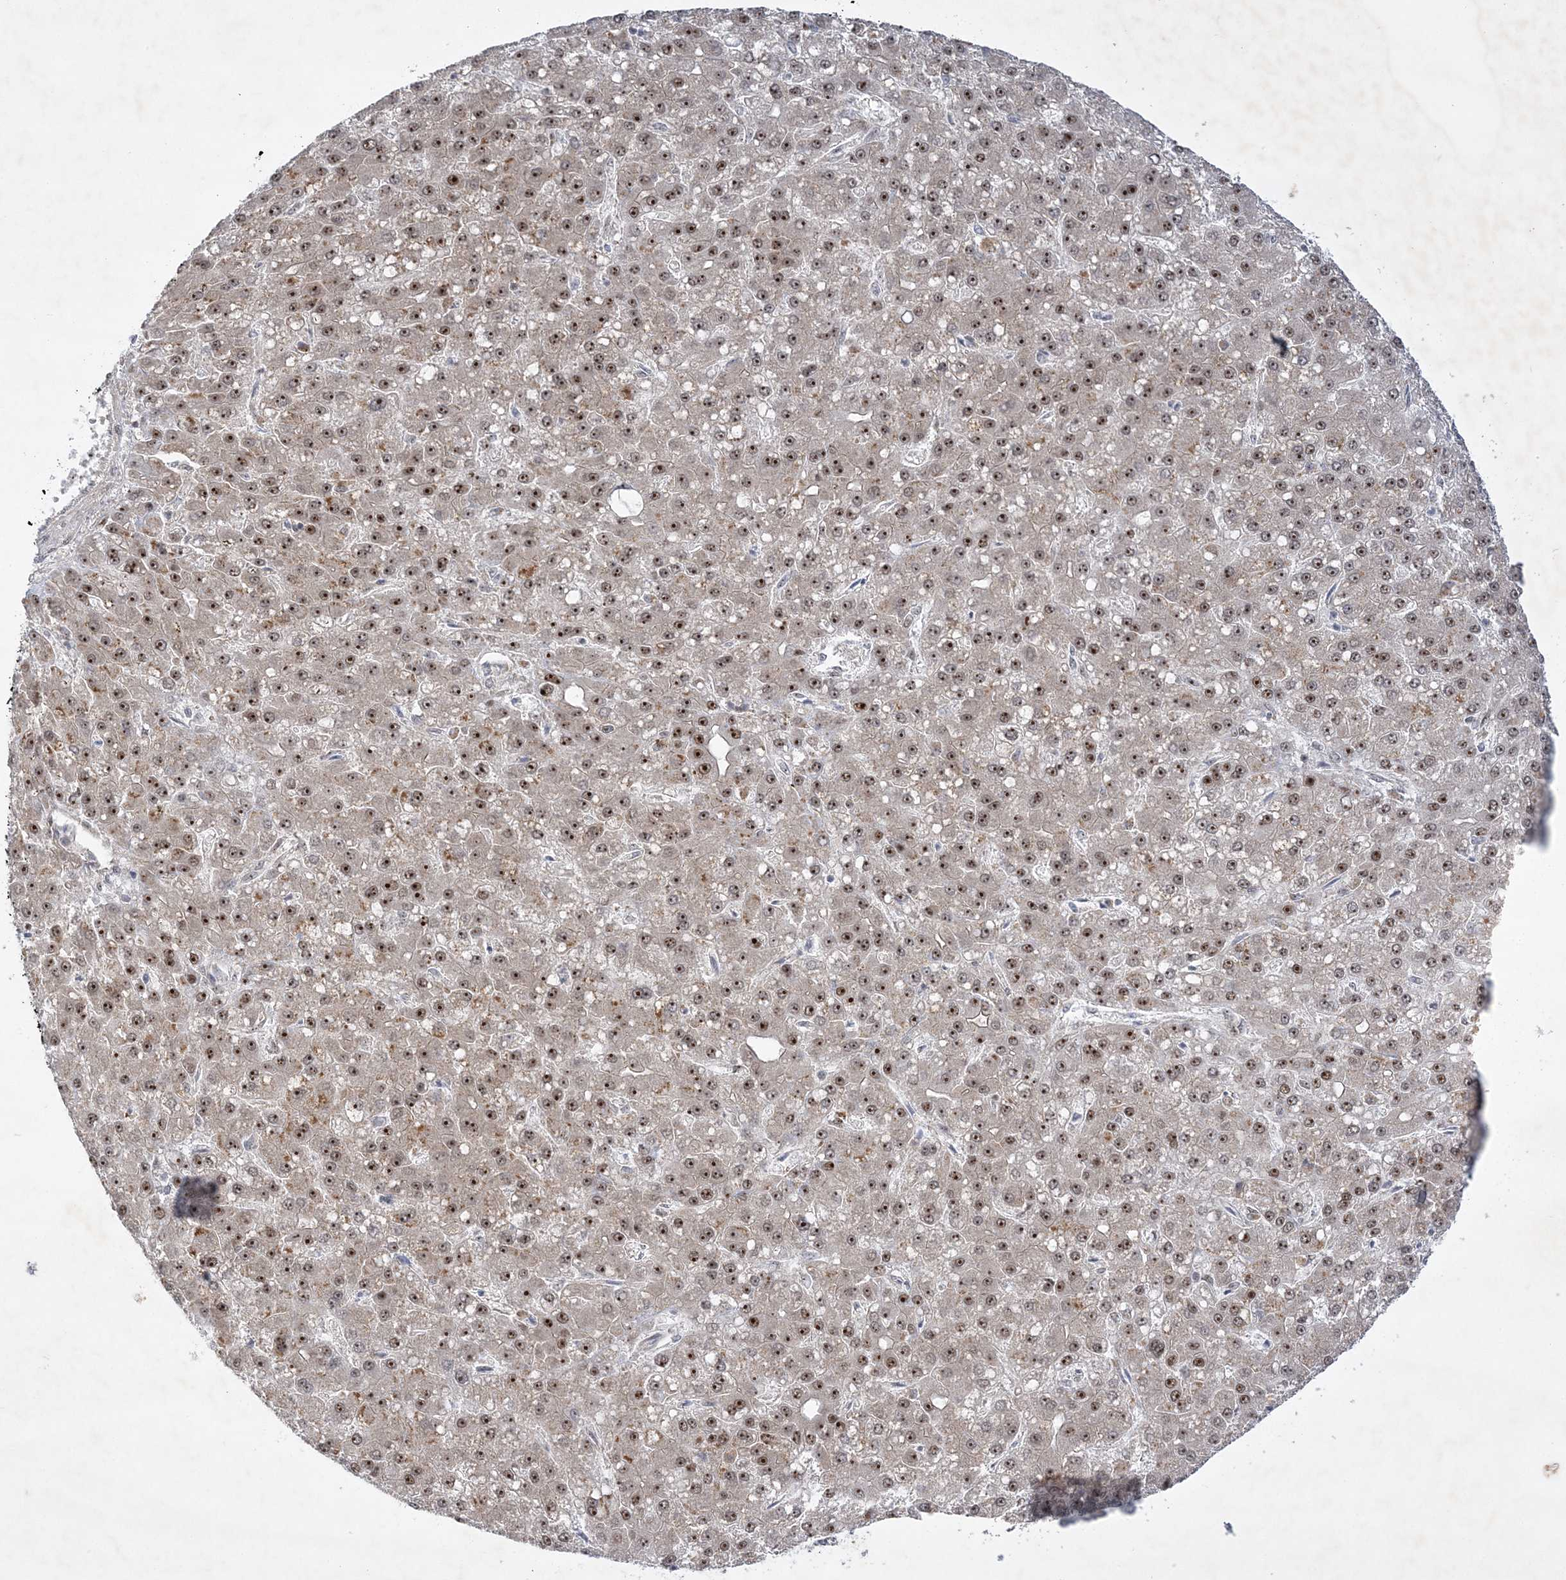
{"staining": {"intensity": "strong", "quantity": ">75%", "location": "nuclear"}, "tissue": "liver cancer", "cell_type": "Tumor cells", "image_type": "cancer", "snomed": [{"axis": "morphology", "description": "Carcinoma, Hepatocellular, NOS"}, {"axis": "topography", "description": "Liver"}], "caption": "High-magnification brightfield microscopy of liver cancer stained with DAB (brown) and counterstained with hematoxylin (blue). tumor cells exhibit strong nuclear positivity is identified in about>75% of cells. (Stains: DAB in brown, nuclei in blue, Microscopy: brightfield microscopy at high magnification).", "gene": "NPM3", "patient": {"sex": "male", "age": 67}}